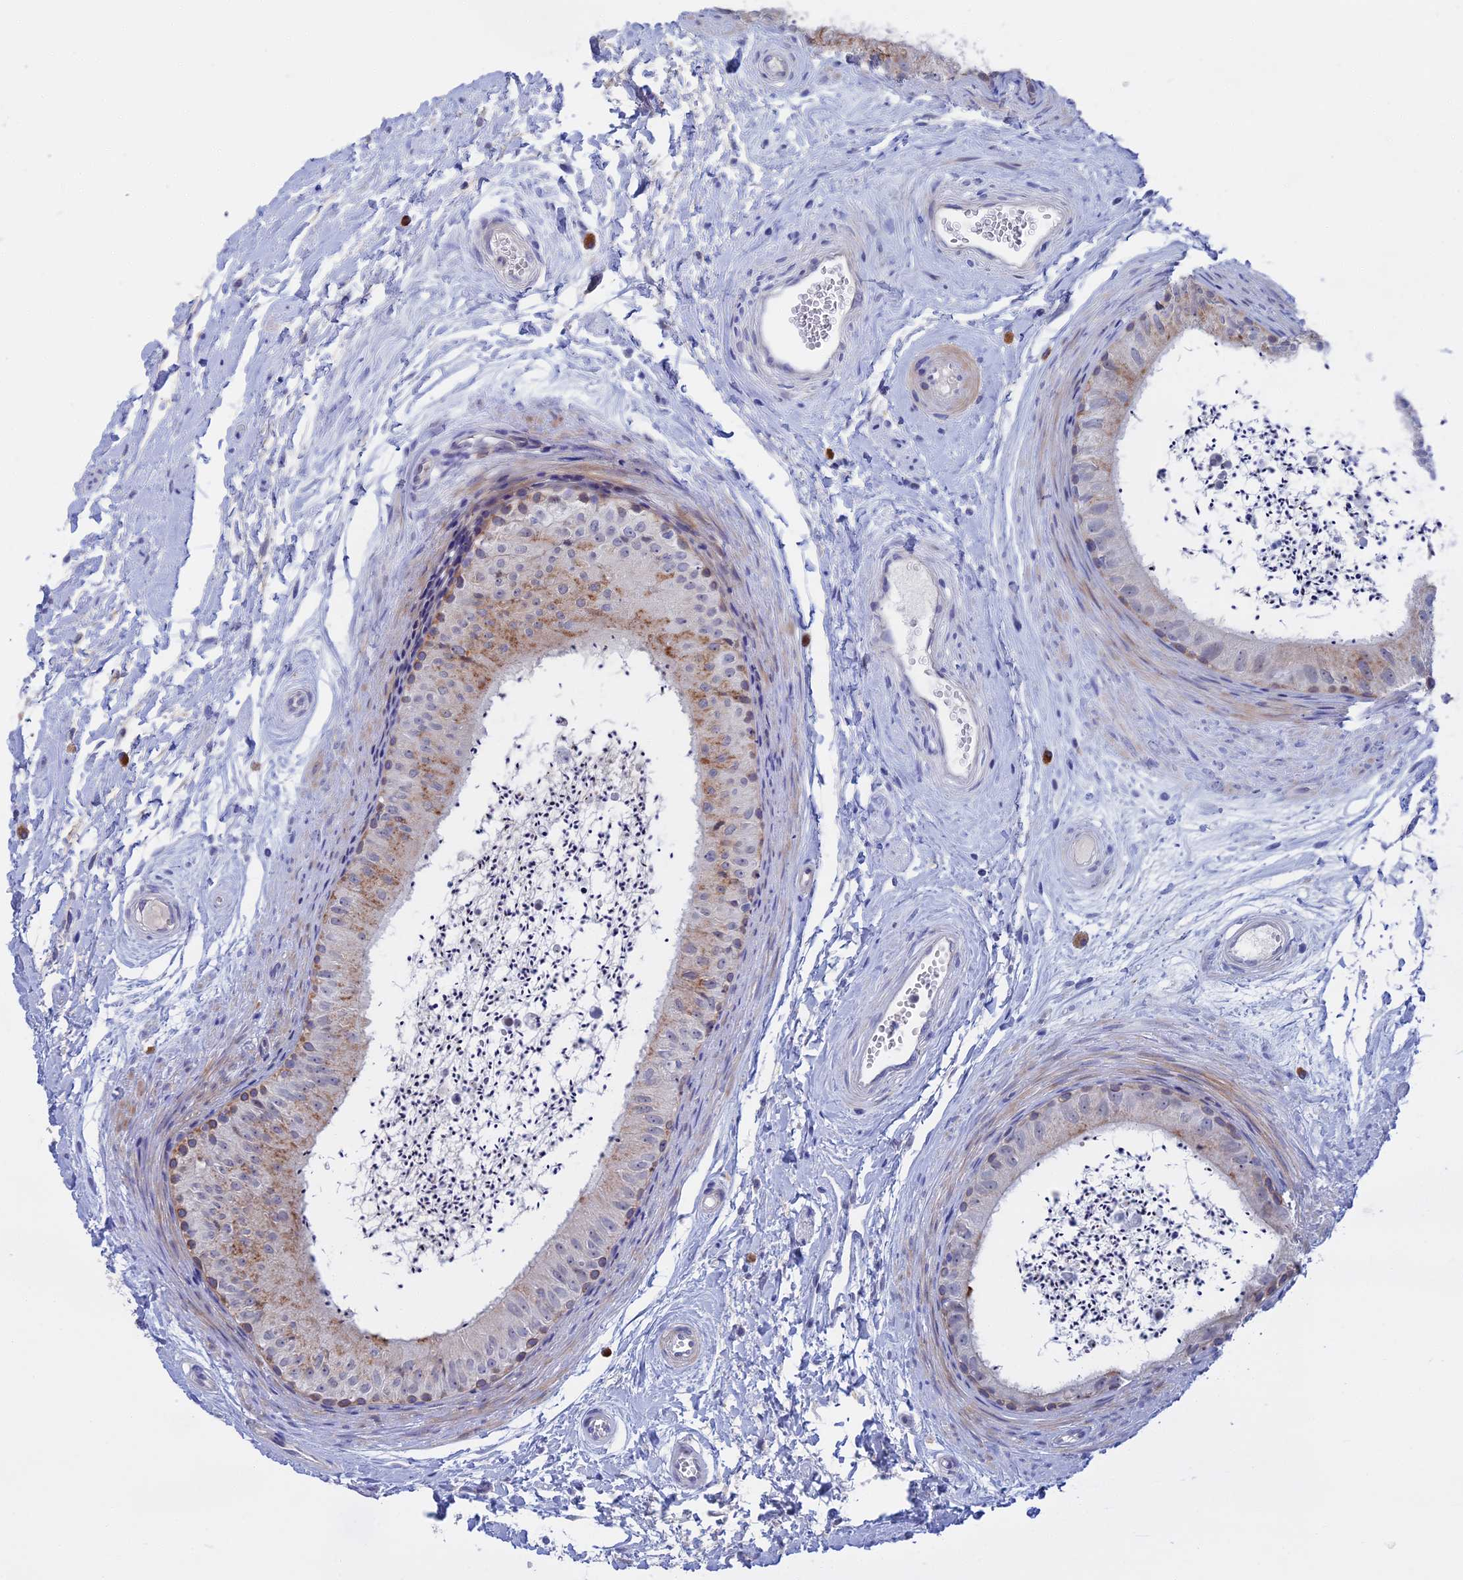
{"staining": {"intensity": "moderate", "quantity": "<25%", "location": "cytoplasmic/membranous"}, "tissue": "epididymis", "cell_type": "Glandular cells", "image_type": "normal", "snomed": [{"axis": "morphology", "description": "Normal tissue, NOS"}, {"axis": "topography", "description": "Epididymis"}], "caption": "Brown immunohistochemical staining in benign human epididymis shows moderate cytoplasmic/membranous expression in approximately <25% of glandular cells.", "gene": "SLC2A6", "patient": {"sex": "male", "age": 56}}